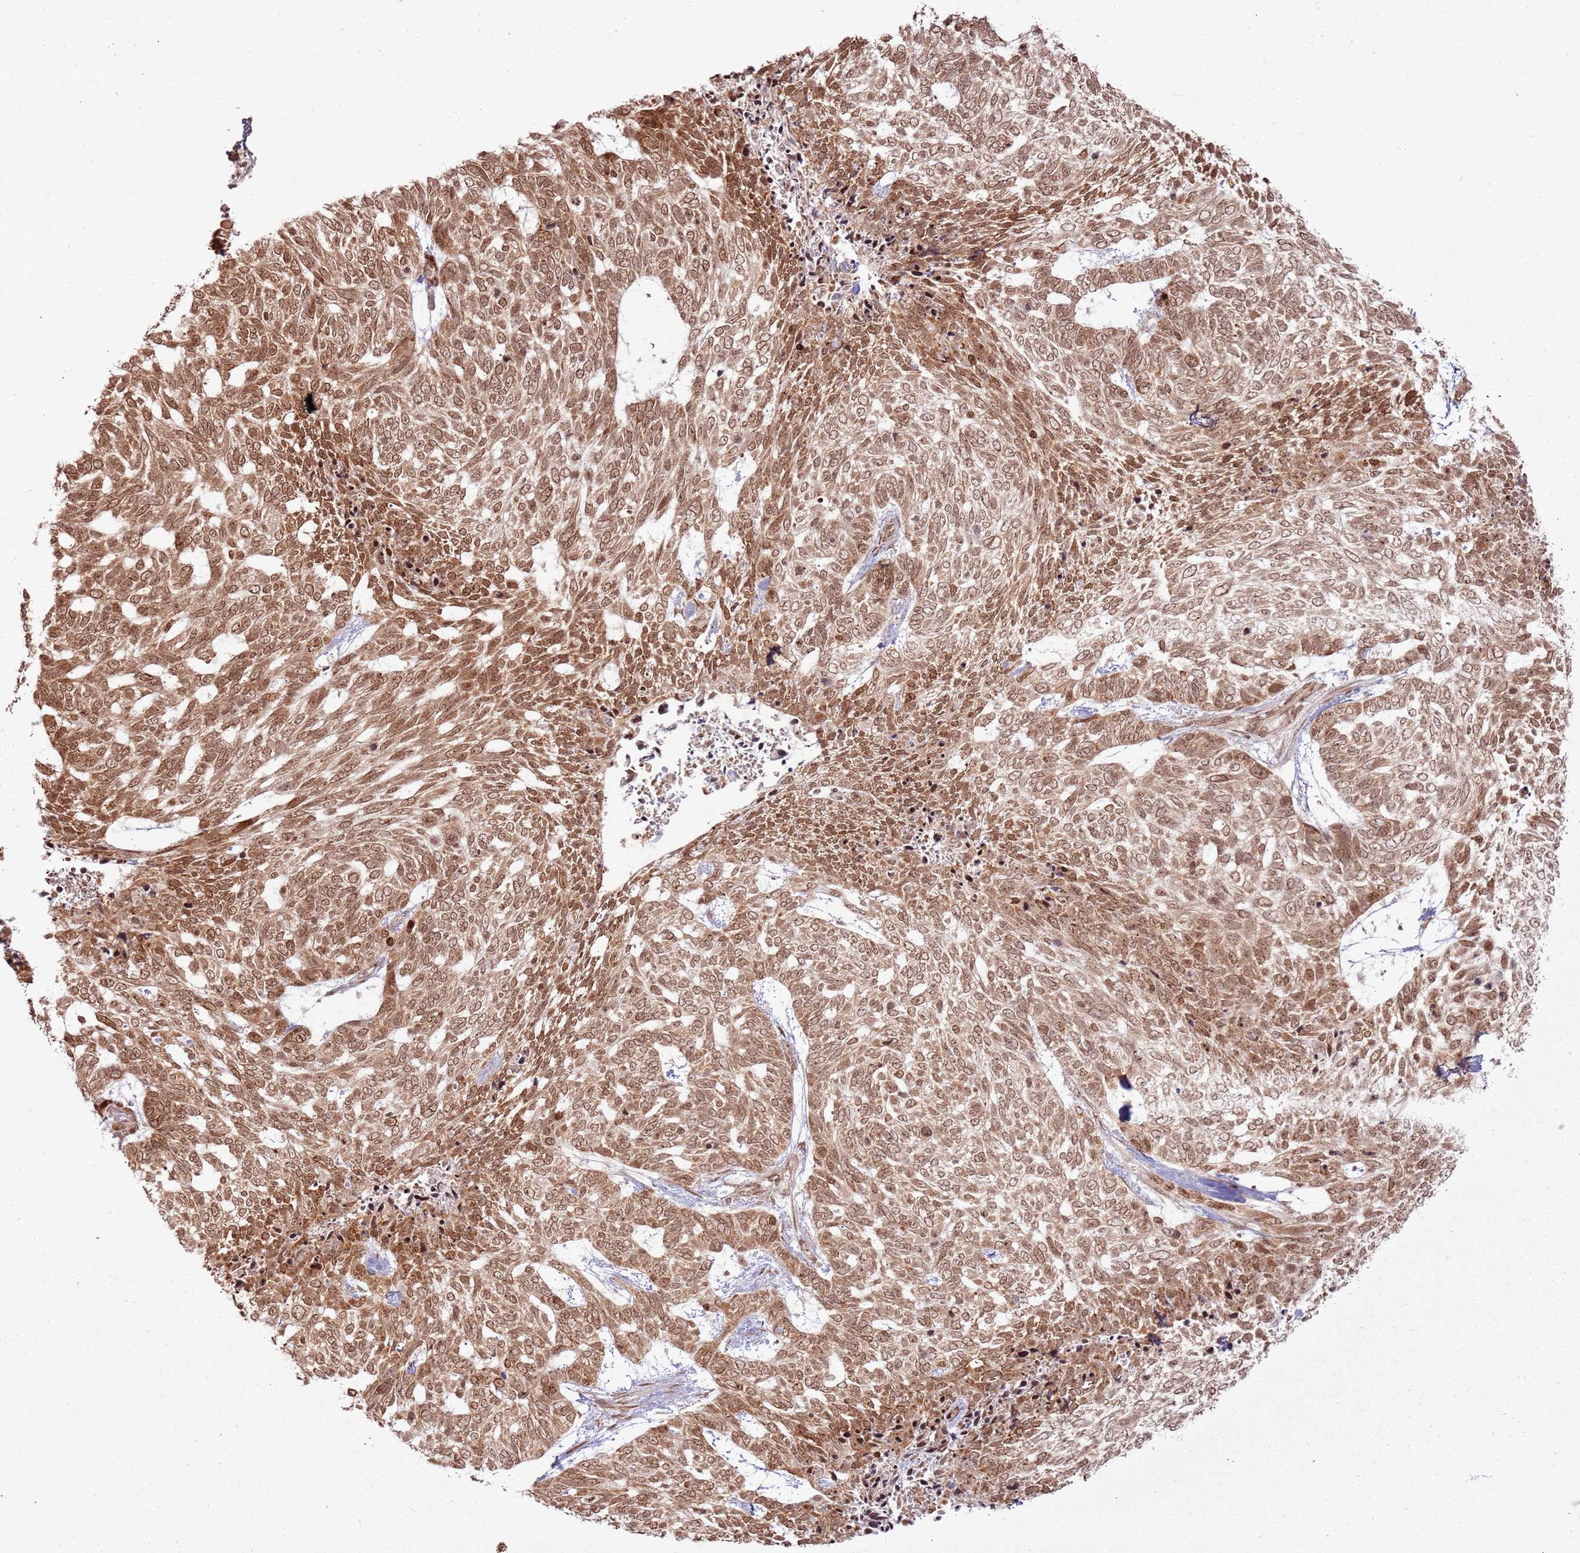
{"staining": {"intensity": "moderate", "quantity": ">75%", "location": "cytoplasmic/membranous,nuclear"}, "tissue": "skin cancer", "cell_type": "Tumor cells", "image_type": "cancer", "snomed": [{"axis": "morphology", "description": "Basal cell carcinoma"}, {"axis": "topography", "description": "Skin"}], "caption": "Brown immunohistochemical staining in basal cell carcinoma (skin) reveals moderate cytoplasmic/membranous and nuclear expression in about >75% of tumor cells.", "gene": "KLHL36", "patient": {"sex": "female", "age": 65}}